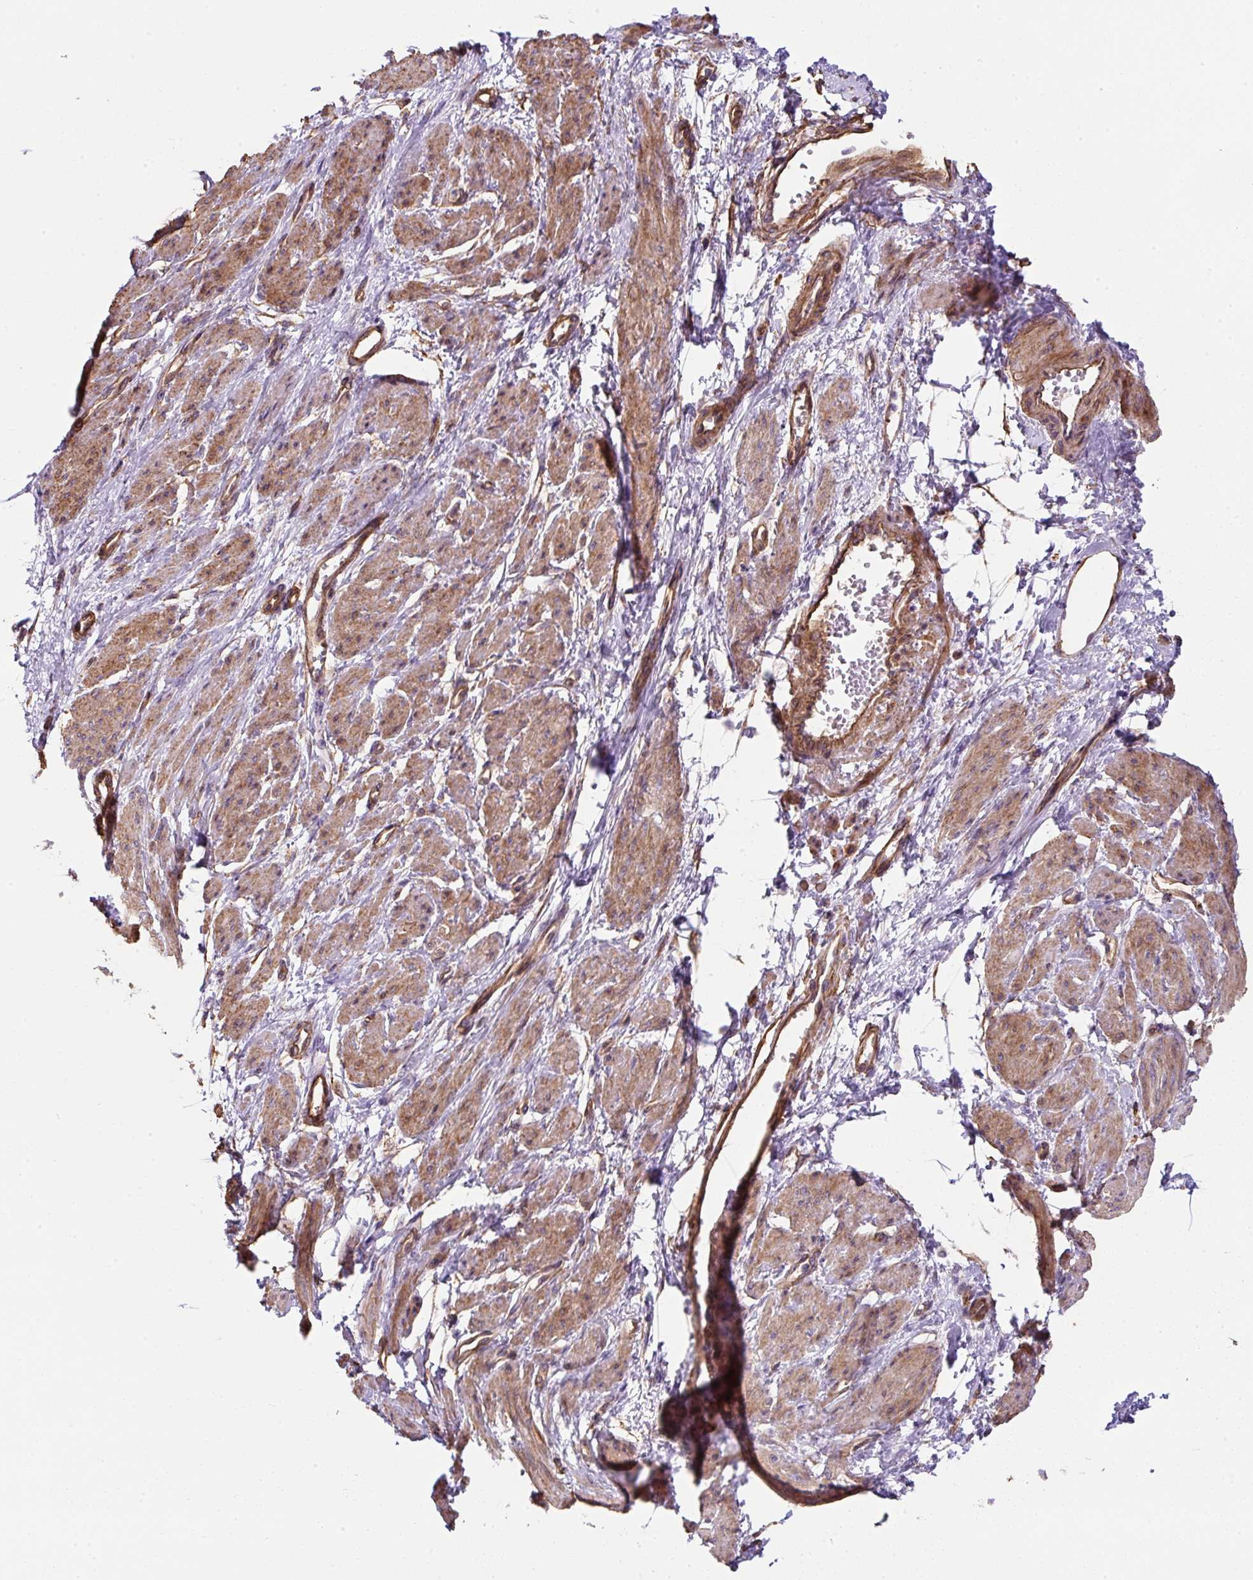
{"staining": {"intensity": "moderate", "quantity": ">75%", "location": "cytoplasmic/membranous"}, "tissue": "smooth muscle", "cell_type": "Smooth muscle cells", "image_type": "normal", "snomed": [{"axis": "morphology", "description": "Normal tissue, NOS"}, {"axis": "topography", "description": "Smooth muscle"}, {"axis": "topography", "description": "Uterus"}], "caption": "Immunohistochemical staining of unremarkable smooth muscle exhibits moderate cytoplasmic/membranous protein positivity in about >75% of smooth muscle cells.", "gene": "ANKUB1", "patient": {"sex": "female", "age": 39}}